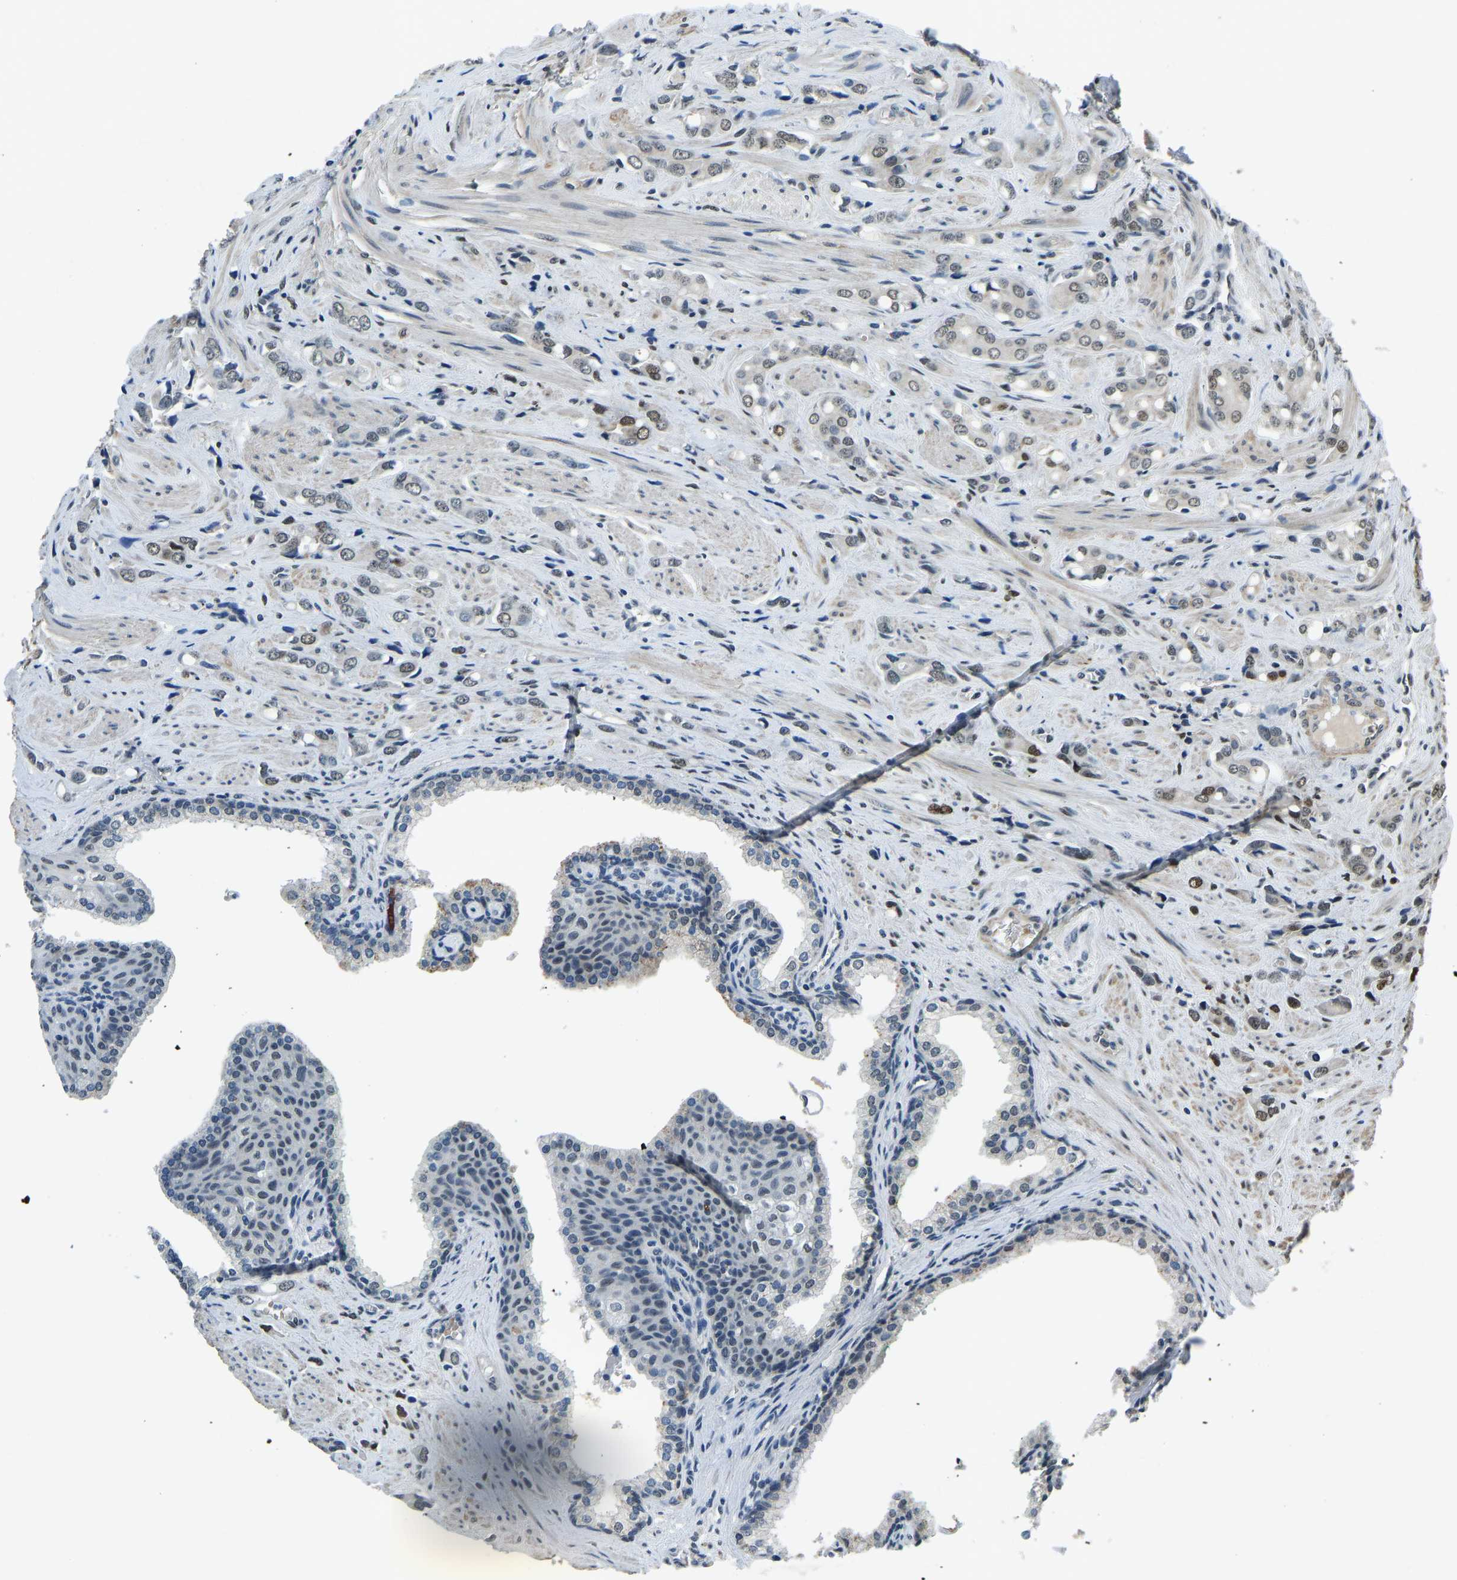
{"staining": {"intensity": "strong", "quantity": "<25%", "location": "nuclear"}, "tissue": "prostate cancer", "cell_type": "Tumor cells", "image_type": "cancer", "snomed": [{"axis": "morphology", "description": "Adenocarcinoma, High grade"}, {"axis": "topography", "description": "Prostate"}], "caption": "Immunohistochemistry (IHC) image of neoplastic tissue: prostate cancer stained using IHC shows medium levels of strong protein expression localized specifically in the nuclear of tumor cells, appearing as a nuclear brown color.", "gene": "FOS", "patient": {"sex": "male", "age": 52}}